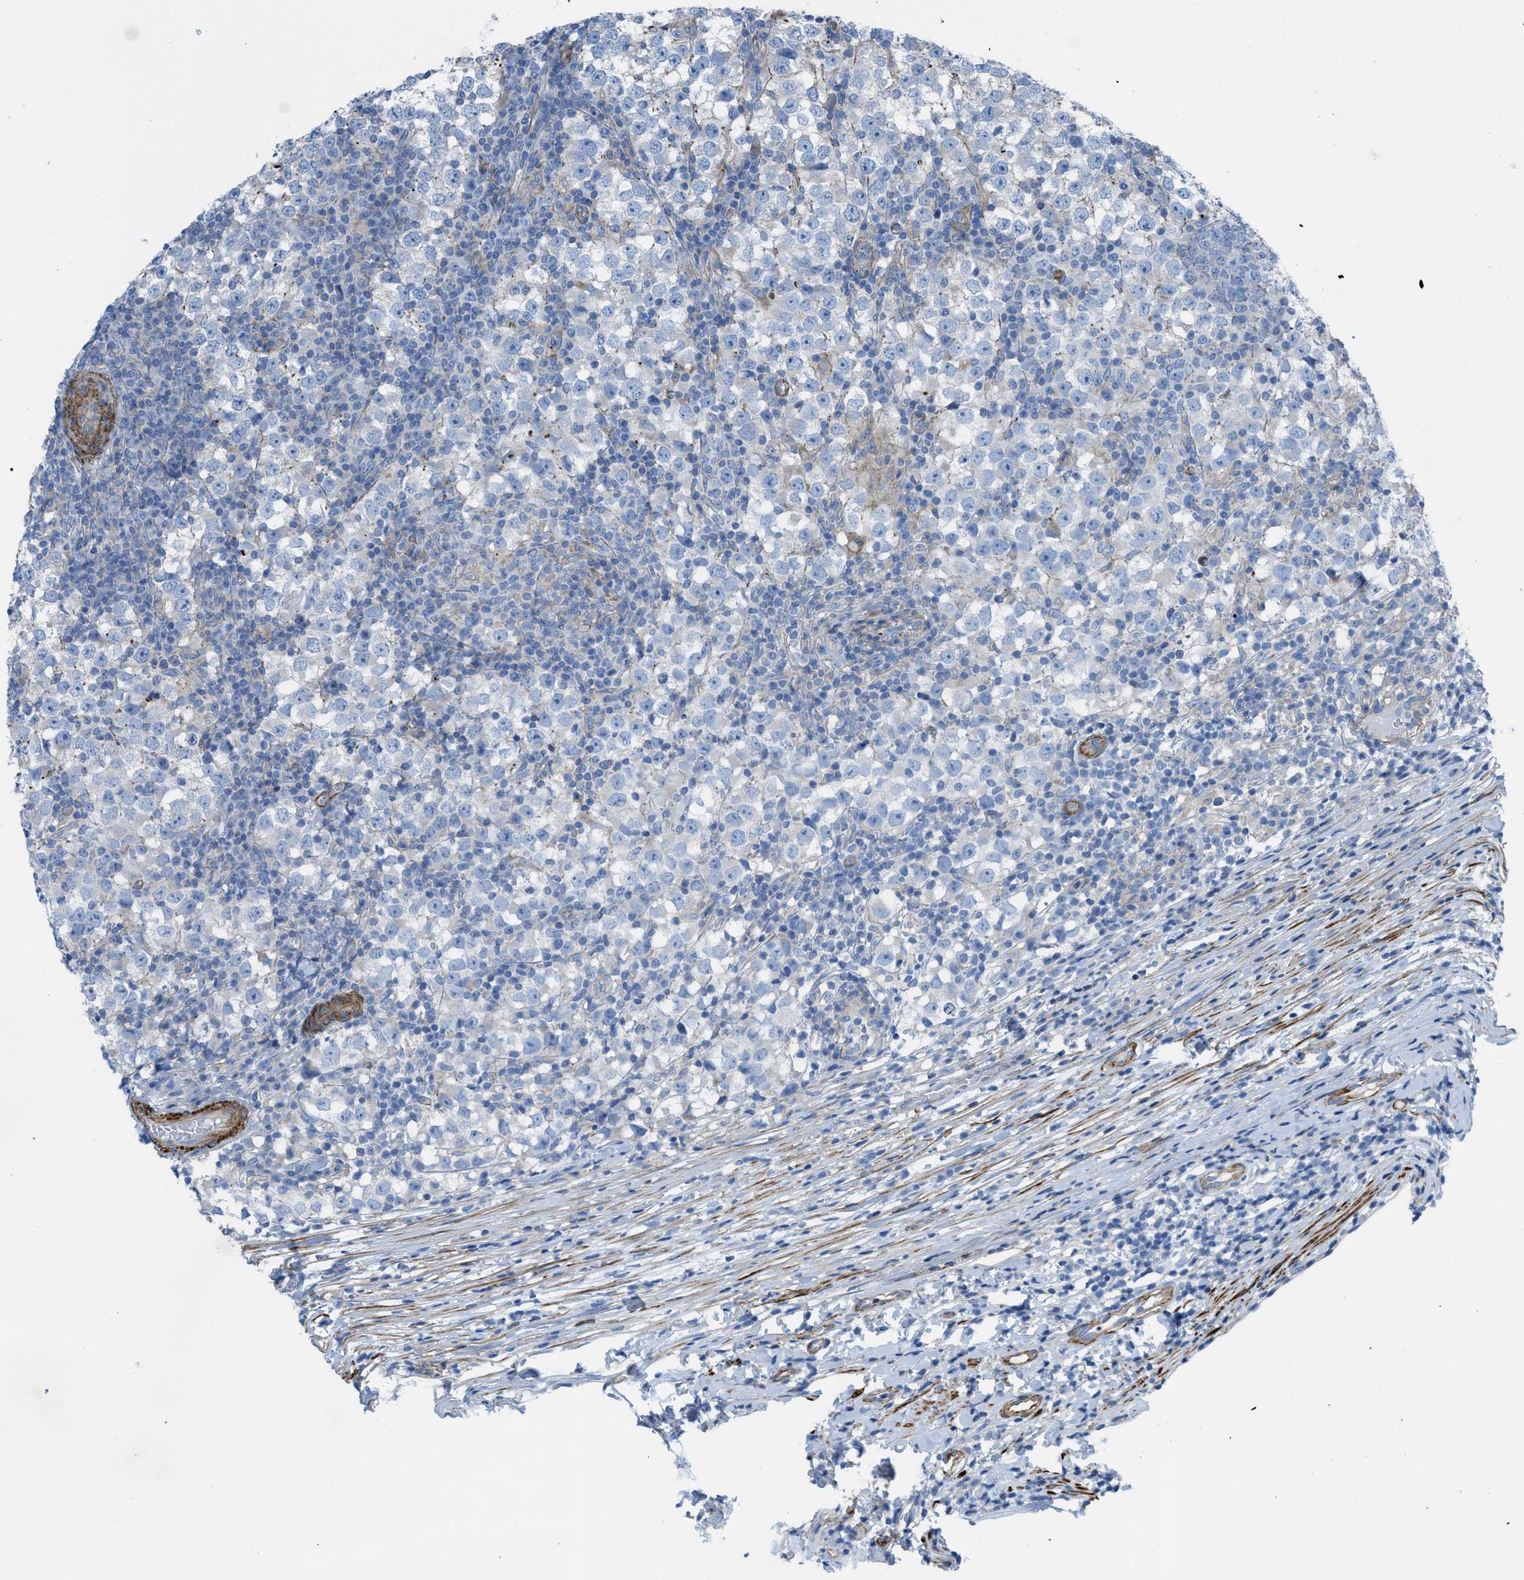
{"staining": {"intensity": "negative", "quantity": "none", "location": "none"}, "tissue": "testis cancer", "cell_type": "Tumor cells", "image_type": "cancer", "snomed": [{"axis": "morphology", "description": "Seminoma, NOS"}, {"axis": "topography", "description": "Testis"}], "caption": "Testis cancer (seminoma) stained for a protein using IHC displays no staining tumor cells.", "gene": "KCNH7", "patient": {"sex": "male", "age": 65}}